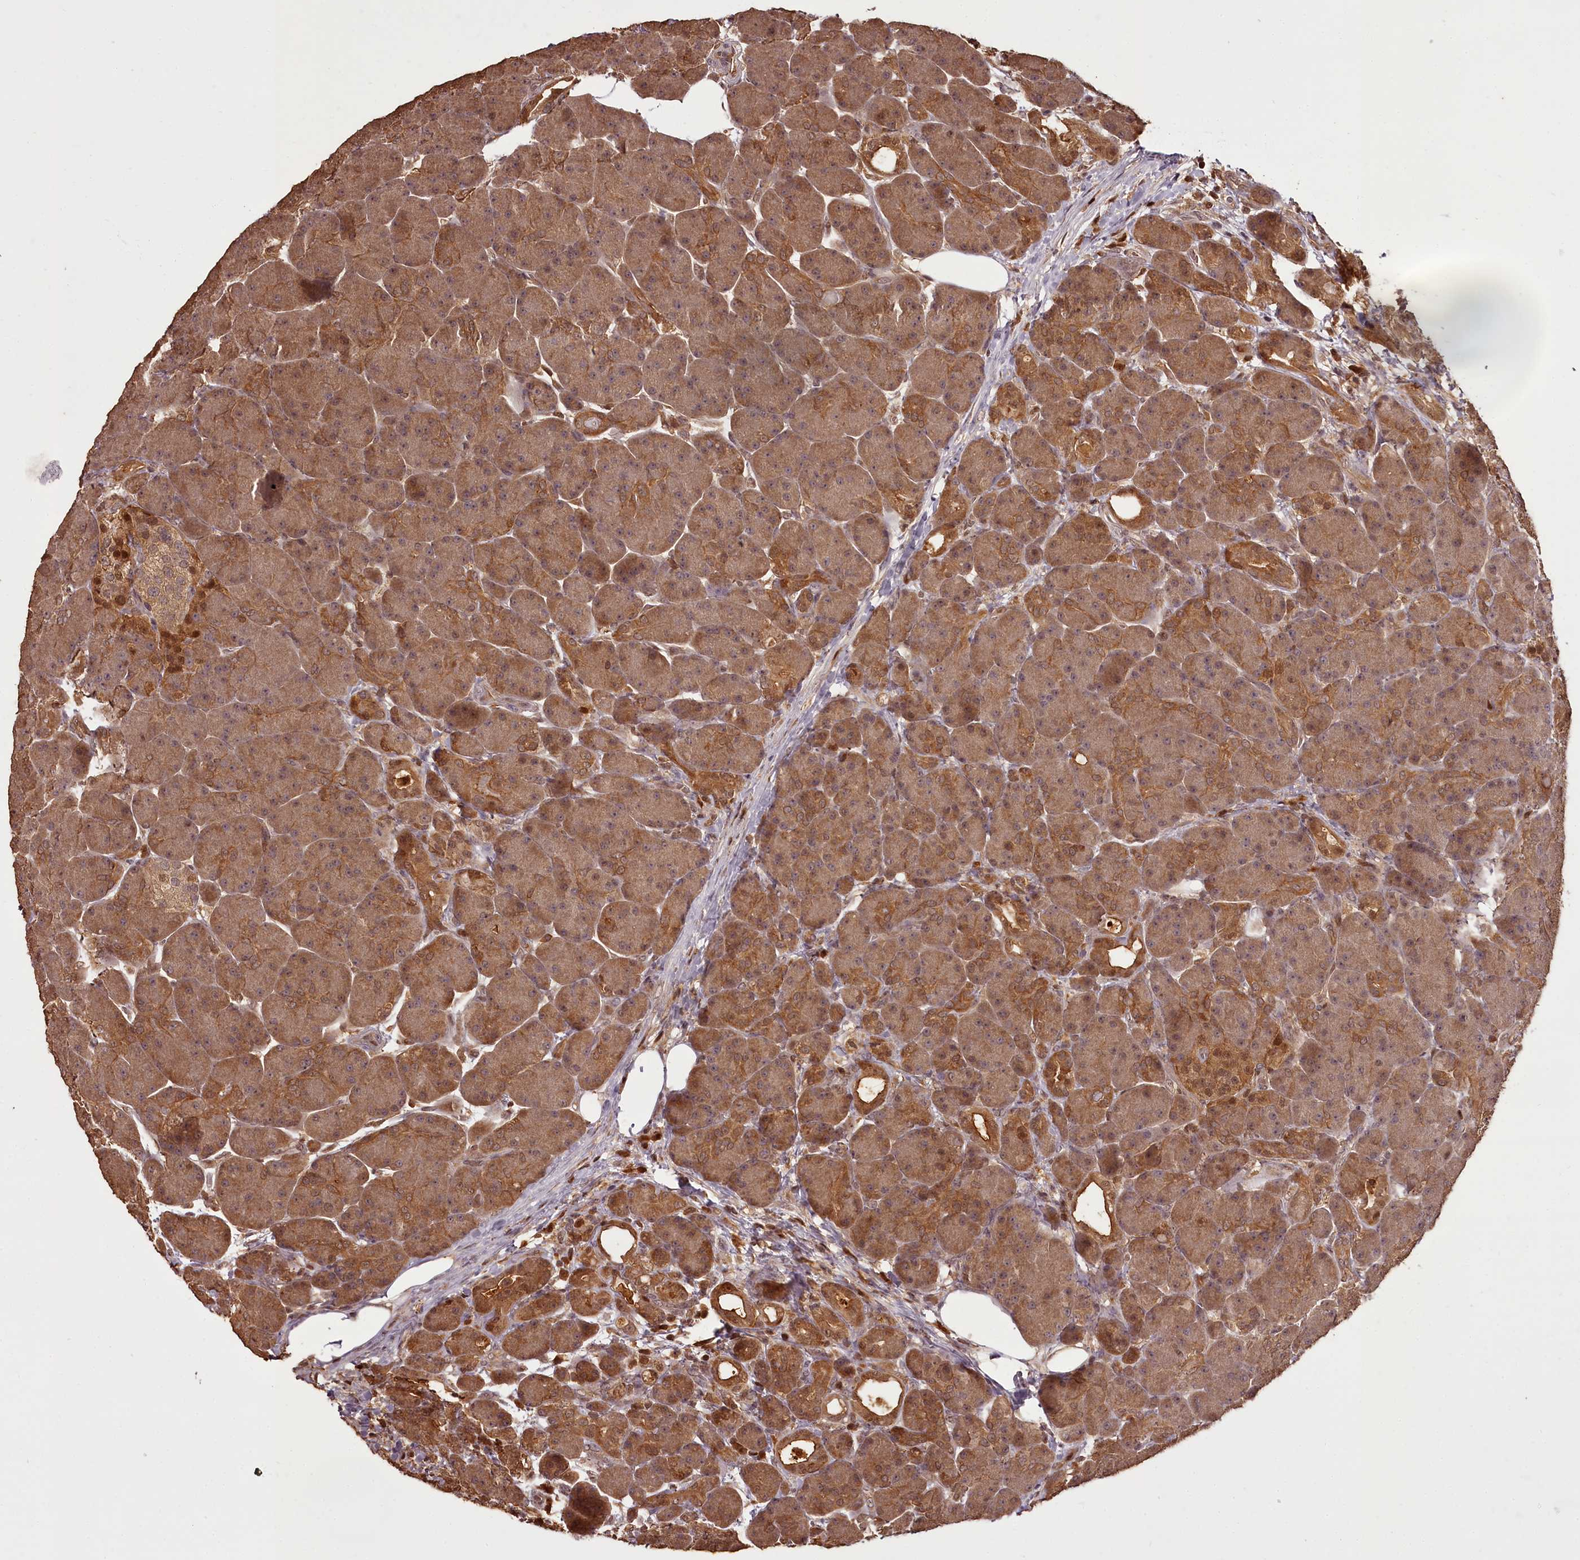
{"staining": {"intensity": "moderate", "quantity": ">75%", "location": "cytoplasmic/membranous"}, "tissue": "pancreas", "cell_type": "Exocrine glandular cells", "image_type": "normal", "snomed": [{"axis": "morphology", "description": "Normal tissue, NOS"}, {"axis": "topography", "description": "Pancreas"}], "caption": "The micrograph demonstrates a brown stain indicating the presence of a protein in the cytoplasmic/membranous of exocrine glandular cells in pancreas. (Brightfield microscopy of DAB IHC at high magnification).", "gene": "NPRL2", "patient": {"sex": "male", "age": 63}}